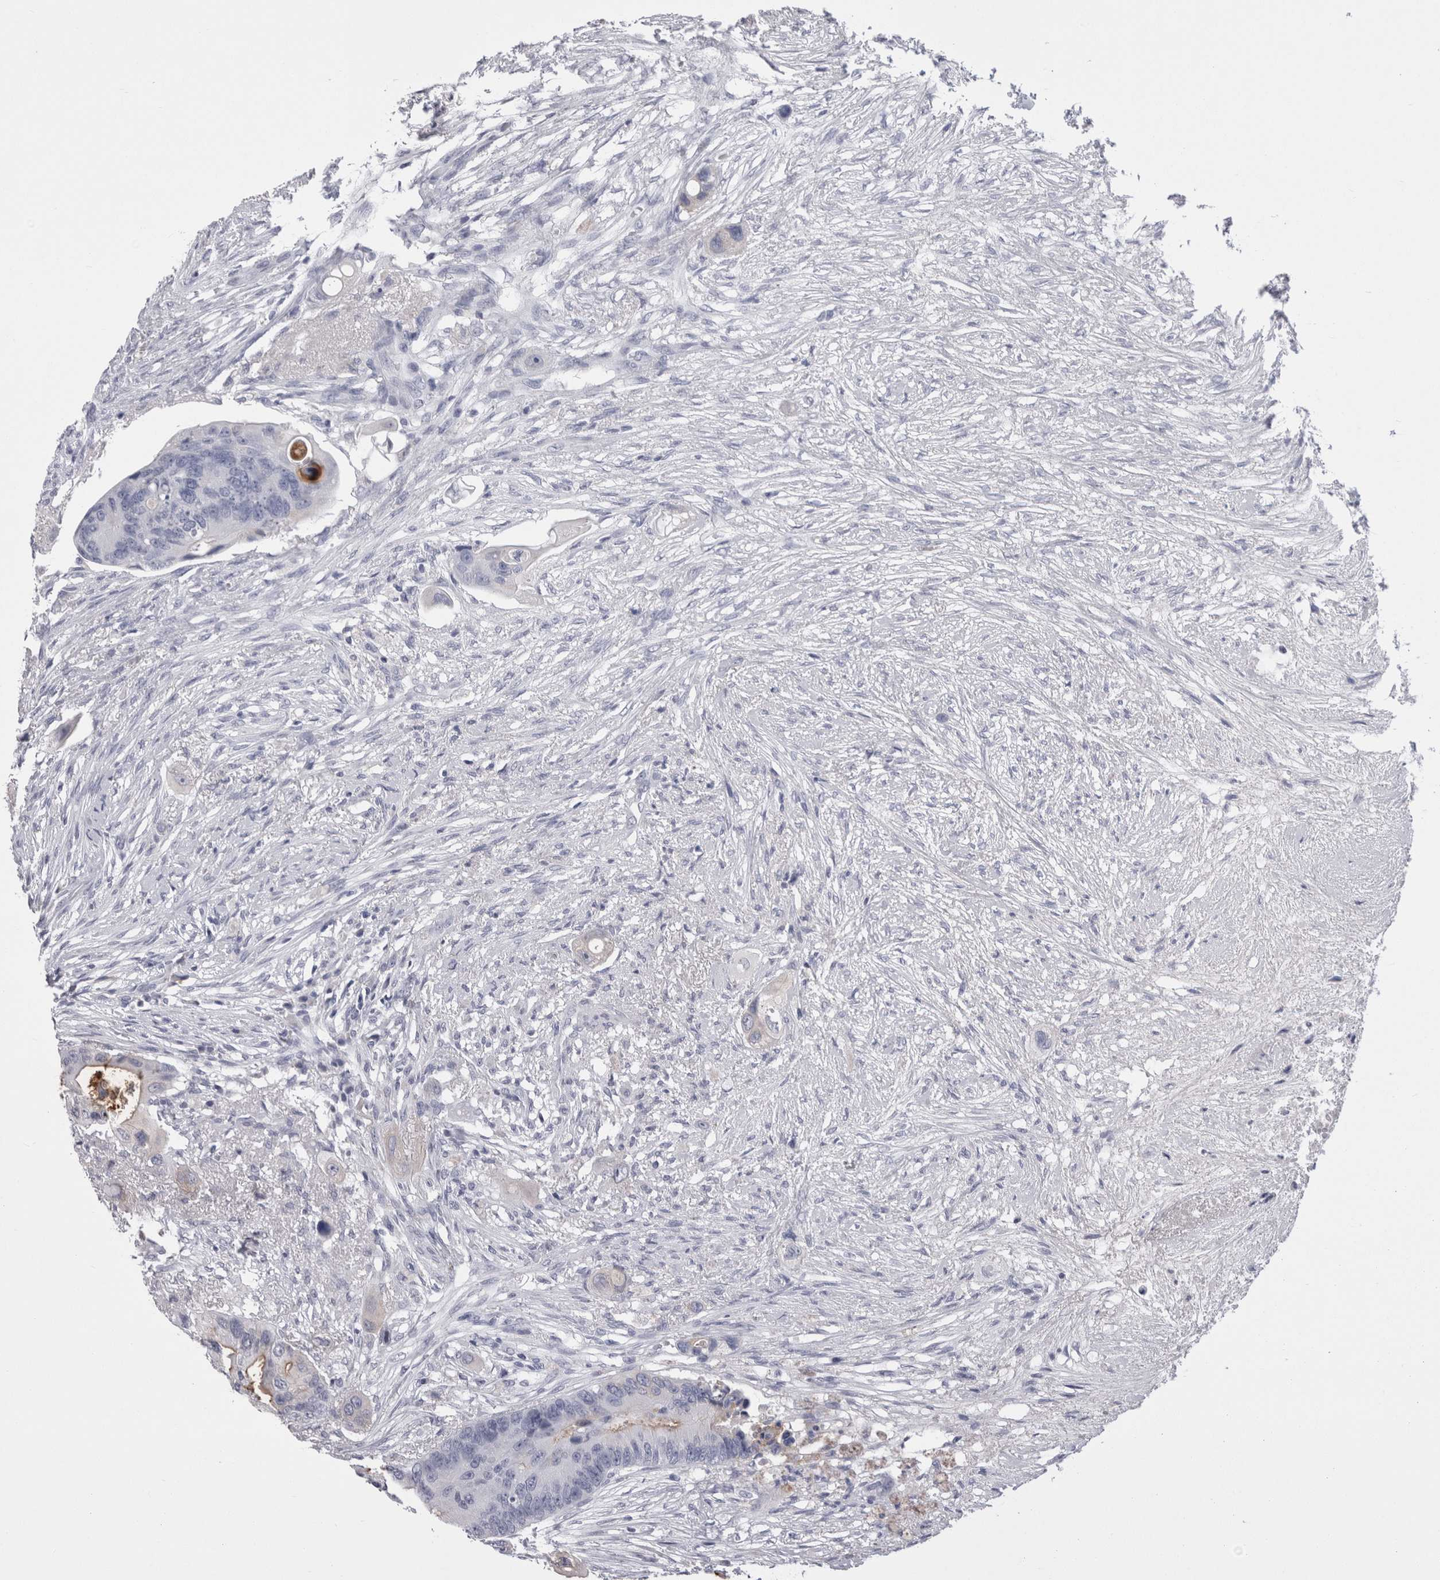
{"staining": {"intensity": "negative", "quantity": "none", "location": "none"}, "tissue": "colorectal cancer", "cell_type": "Tumor cells", "image_type": "cancer", "snomed": [{"axis": "morphology", "description": "Adenocarcinoma, NOS"}, {"axis": "topography", "description": "Colon"}], "caption": "This is a micrograph of immunohistochemistry staining of colorectal adenocarcinoma, which shows no staining in tumor cells.", "gene": "CDHR5", "patient": {"sex": "female", "age": 57}}